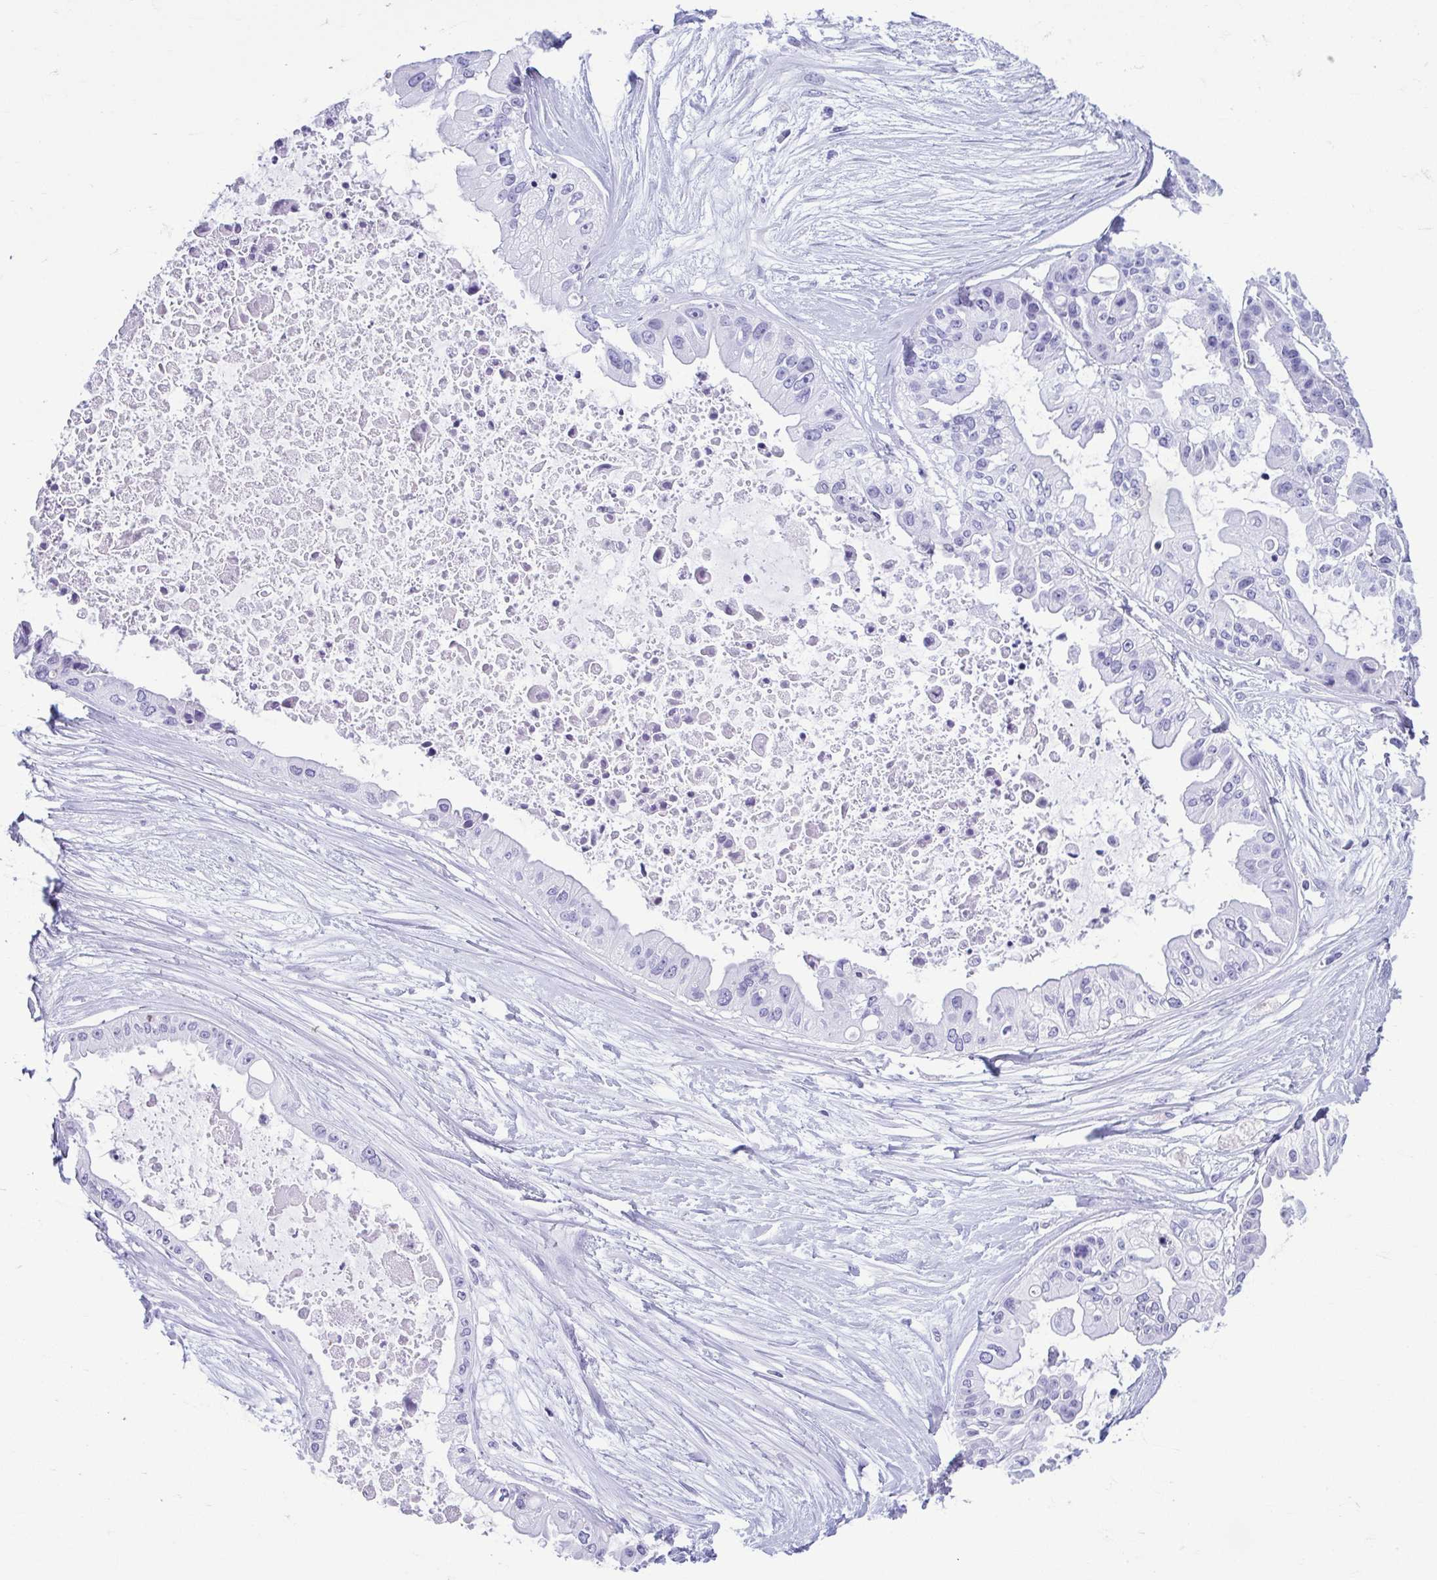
{"staining": {"intensity": "negative", "quantity": "none", "location": "none"}, "tissue": "ovarian cancer", "cell_type": "Tumor cells", "image_type": "cancer", "snomed": [{"axis": "morphology", "description": "Cystadenocarcinoma, serous, NOS"}, {"axis": "topography", "description": "Ovary"}], "caption": "There is no significant expression in tumor cells of ovarian cancer. Brightfield microscopy of immunohistochemistry (IHC) stained with DAB (3,3'-diaminobenzidine) (brown) and hematoxylin (blue), captured at high magnification.", "gene": "TCEAL3", "patient": {"sex": "female", "age": 56}}